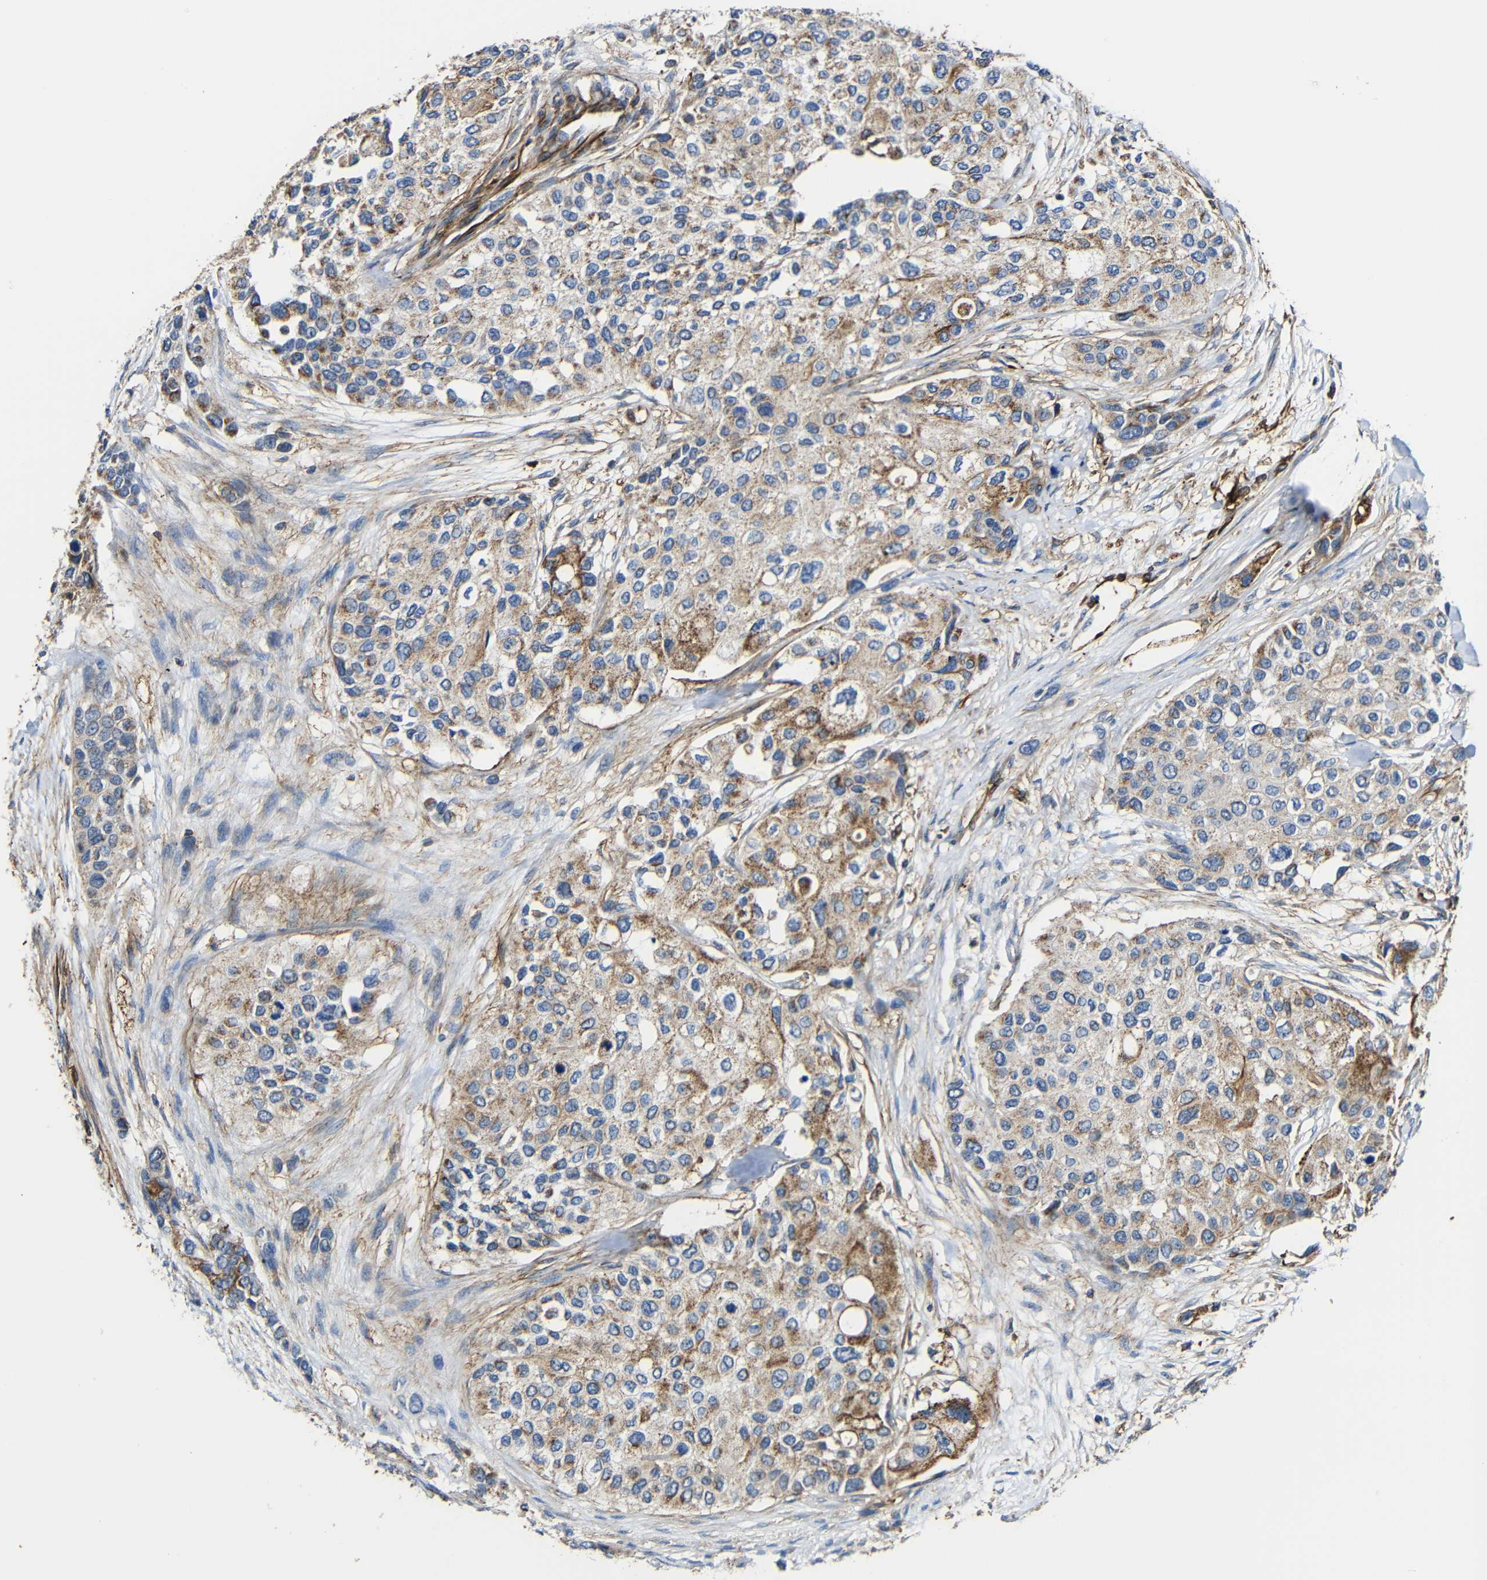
{"staining": {"intensity": "moderate", "quantity": ">75%", "location": "cytoplasmic/membranous"}, "tissue": "urothelial cancer", "cell_type": "Tumor cells", "image_type": "cancer", "snomed": [{"axis": "morphology", "description": "Urothelial carcinoma, High grade"}, {"axis": "topography", "description": "Urinary bladder"}], "caption": "Moderate cytoplasmic/membranous protein staining is appreciated in approximately >75% of tumor cells in urothelial cancer.", "gene": "IGSF10", "patient": {"sex": "female", "age": 56}}